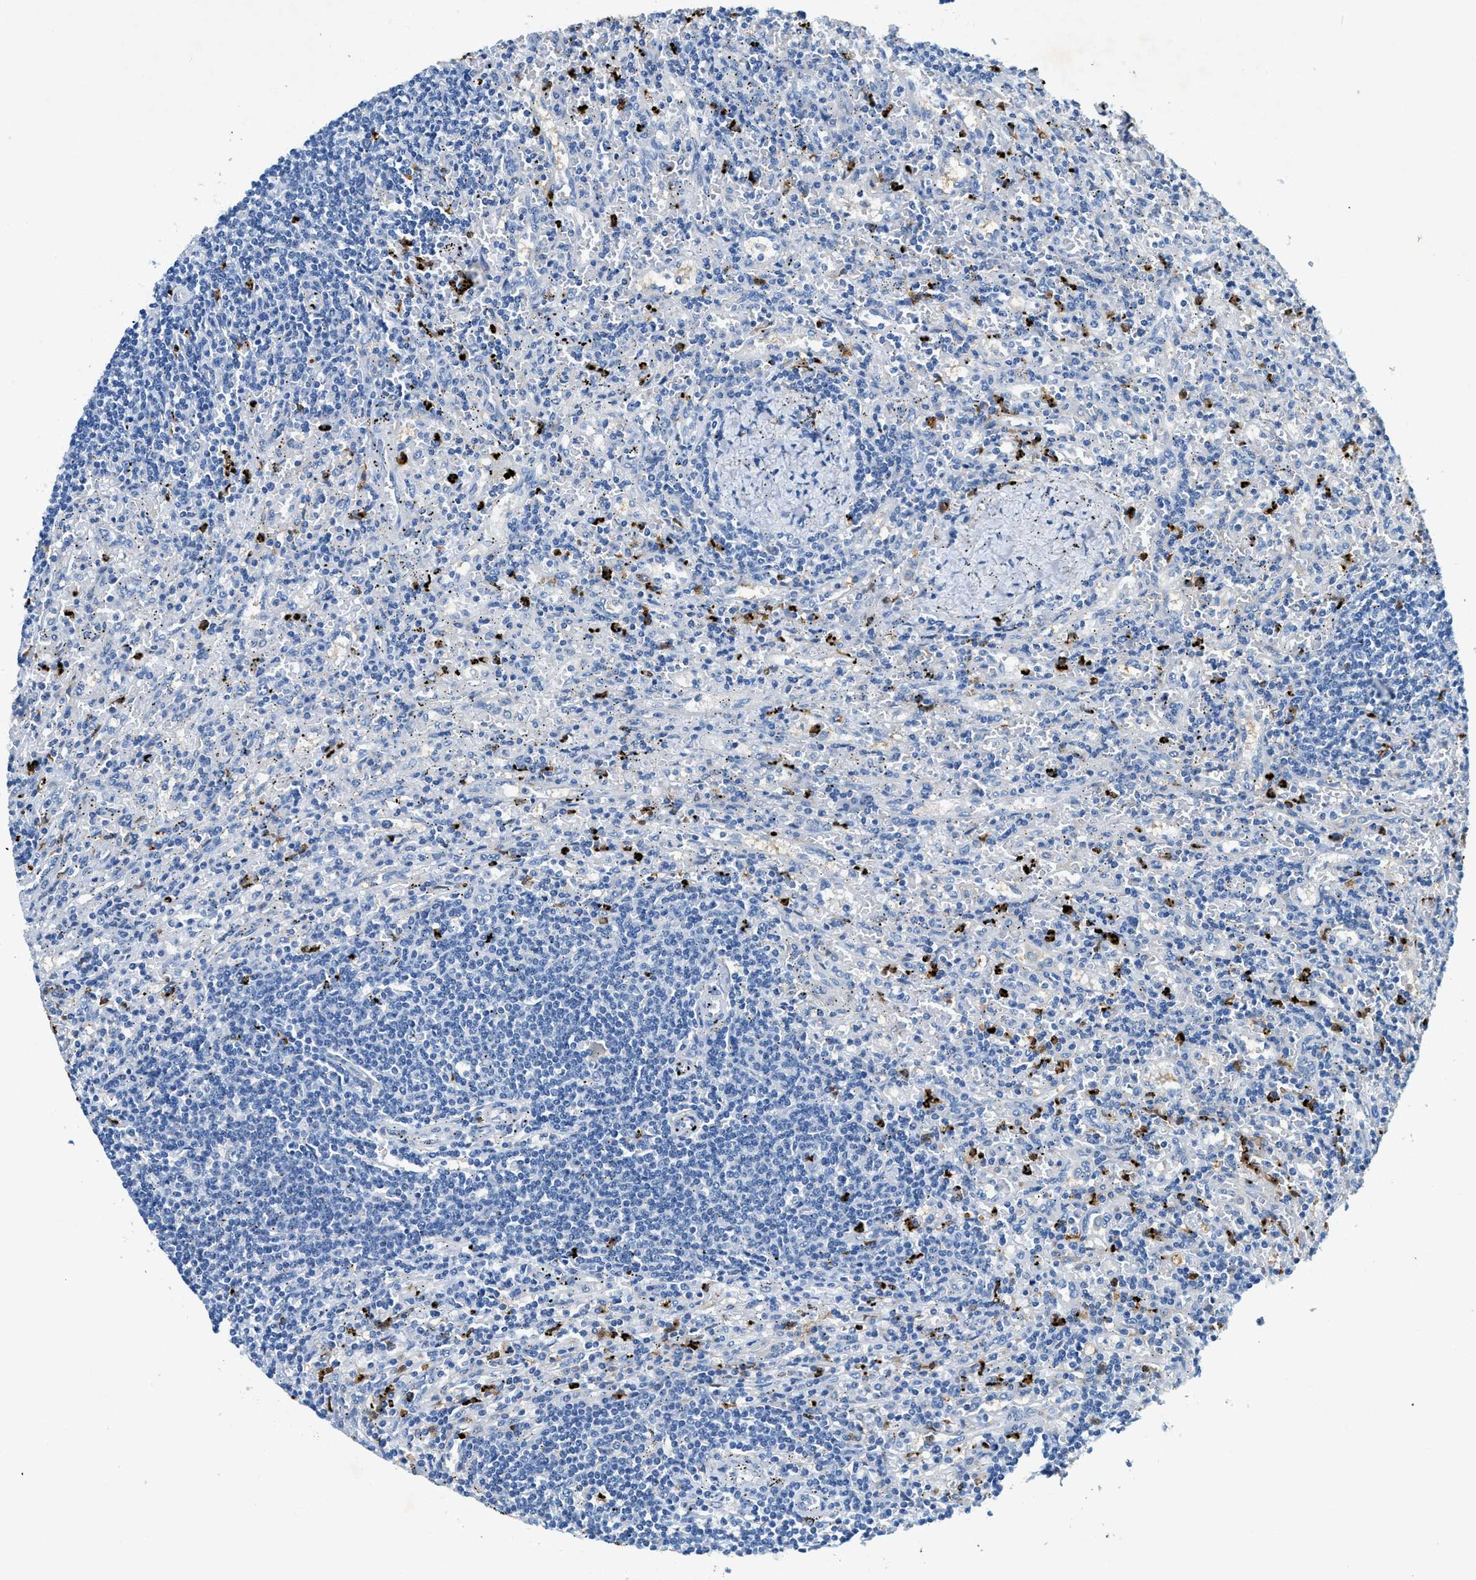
{"staining": {"intensity": "negative", "quantity": "none", "location": "none"}, "tissue": "lymphoma", "cell_type": "Tumor cells", "image_type": "cancer", "snomed": [{"axis": "morphology", "description": "Malignant lymphoma, non-Hodgkin's type, Low grade"}, {"axis": "topography", "description": "Spleen"}], "caption": "An IHC micrograph of lymphoma is shown. There is no staining in tumor cells of lymphoma.", "gene": "ZDHHC13", "patient": {"sex": "male", "age": 76}}